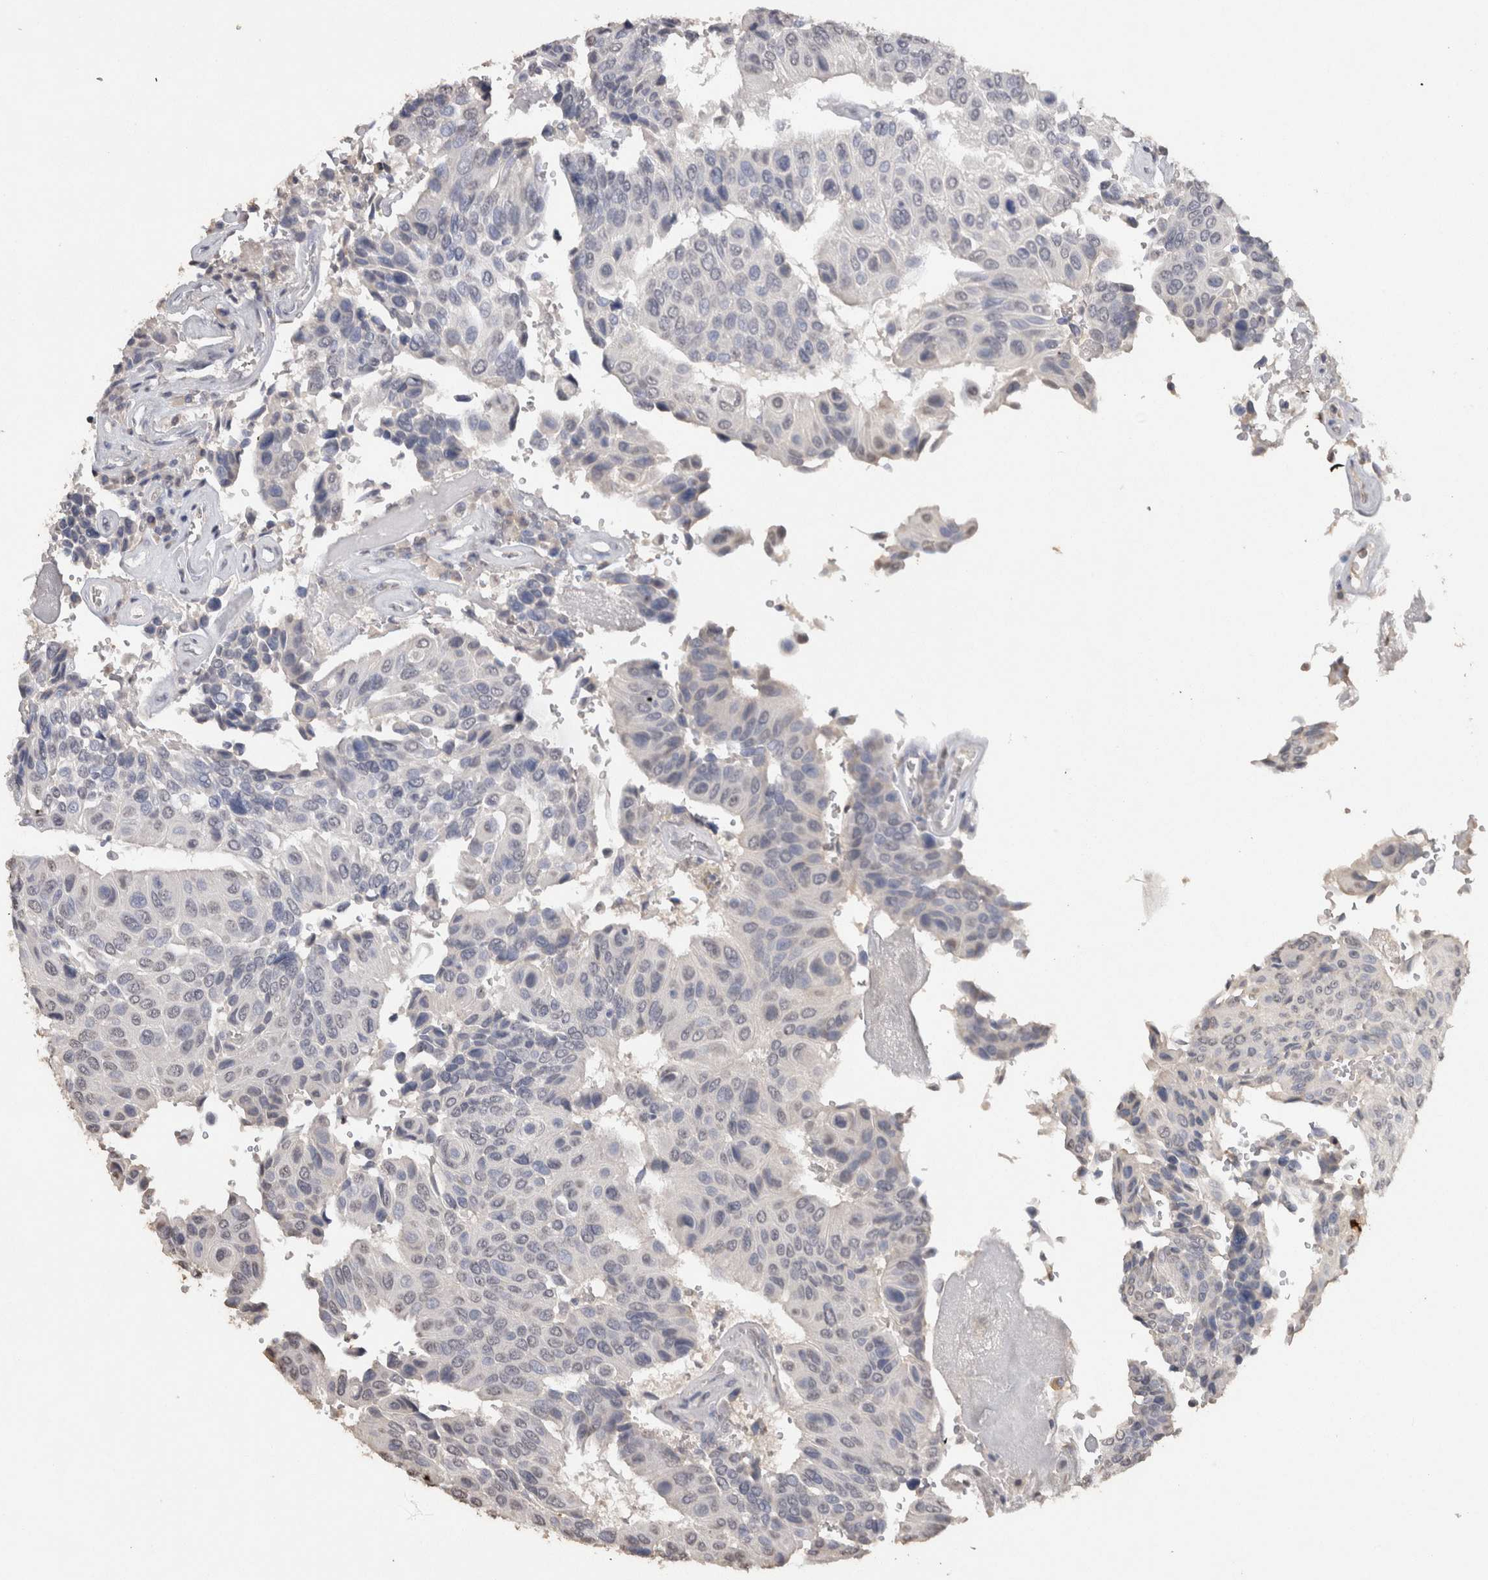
{"staining": {"intensity": "negative", "quantity": "none", "location": "none"}, "tissue": "urothelial cancer", "cell_type": "Tumor cells", "image_type": "cancer", "snomed": [{"axis": "morphology", "description": "Urothelial carcinoma, High grade"}, {"axis": "topography", "description": "Urinary bladder"}], "caption": "Urothelial carcinoma (high-grade) was stained to show a protein in brown. There is no significant positivity in tumor cells.", "gene": "LGALS2", "patient": {"sex": "male", "age": 66}}